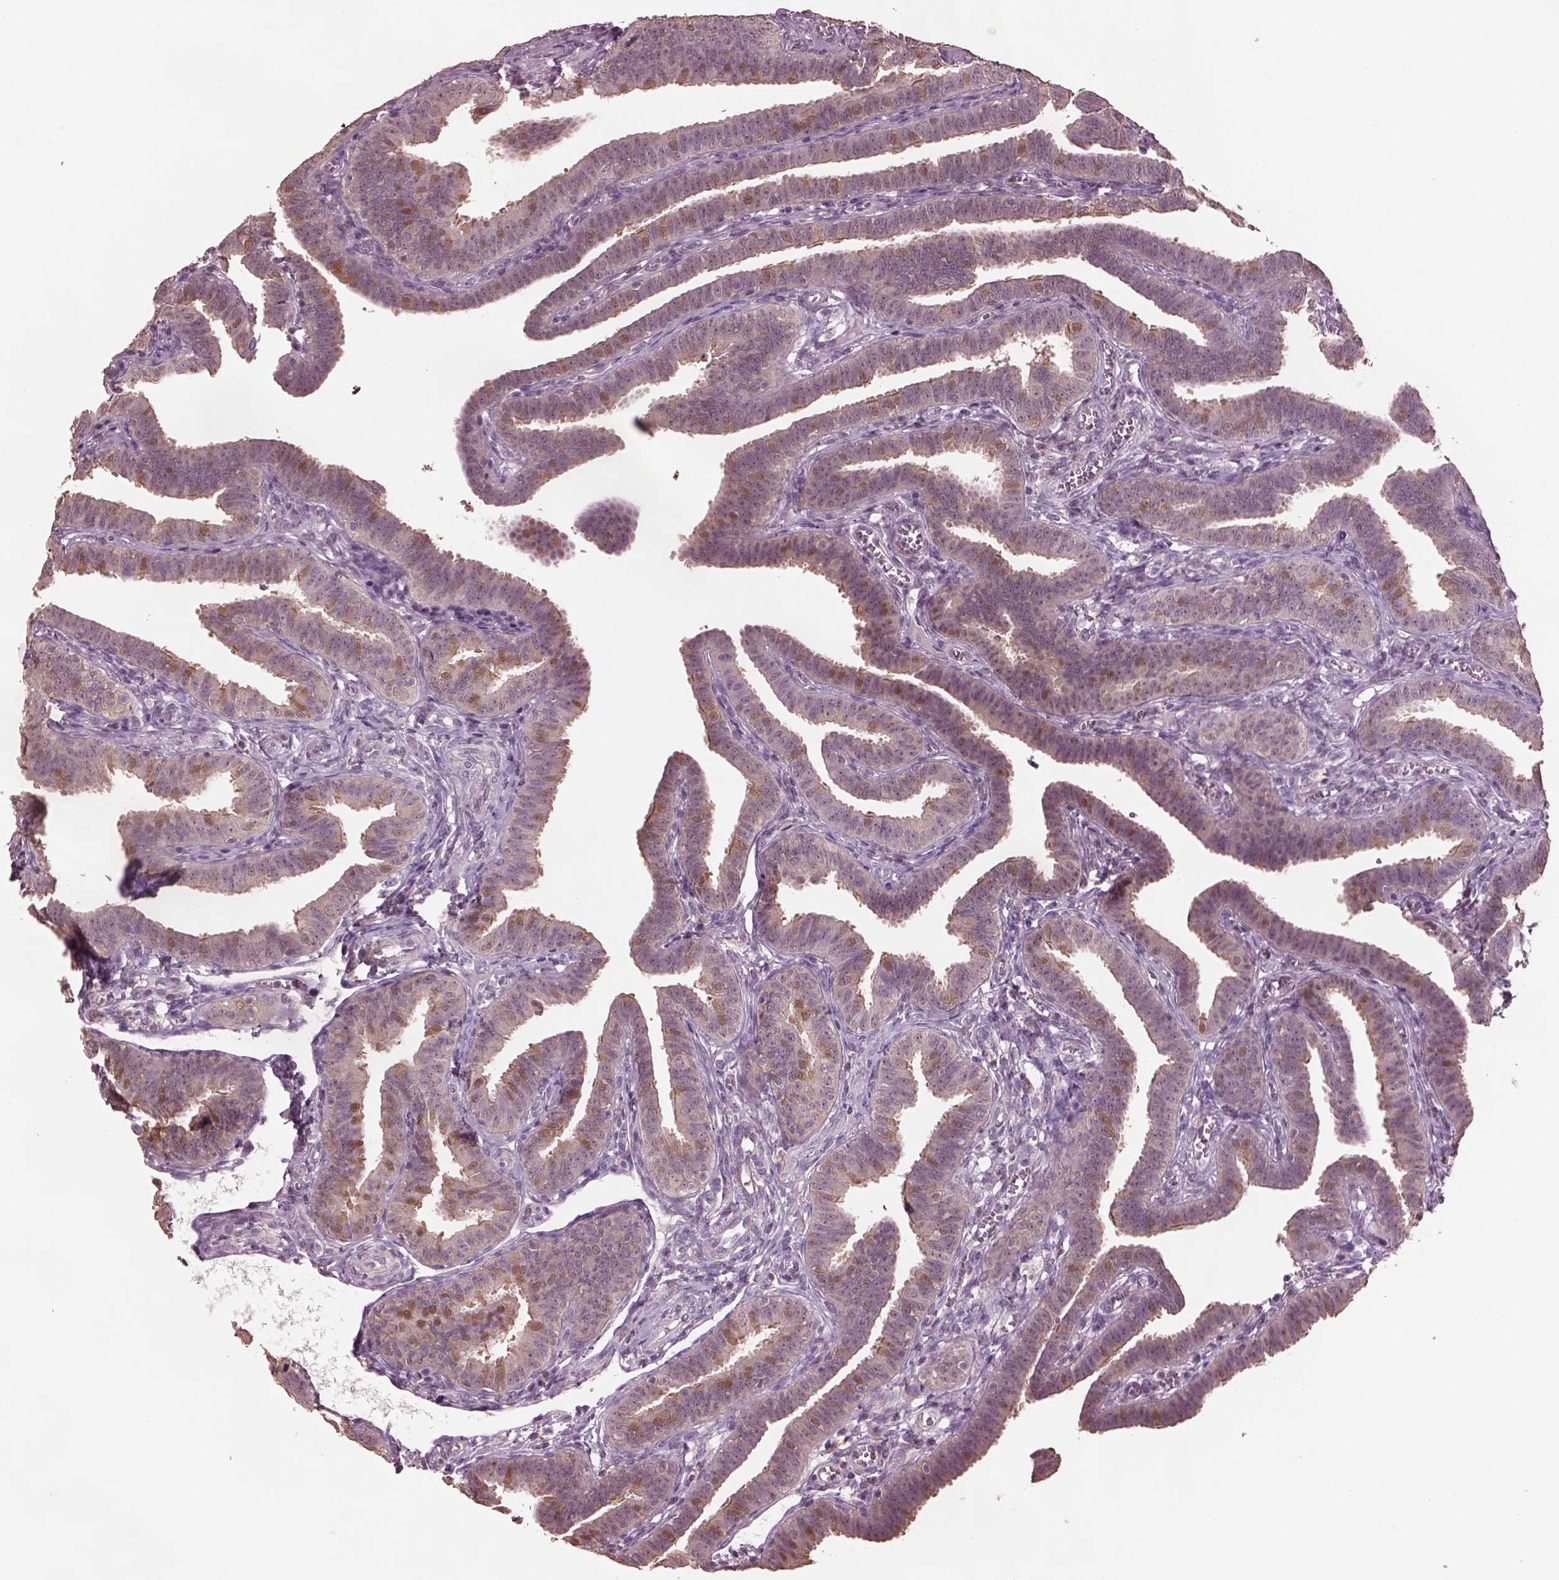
{"staining": {"intensity": "moderate", "quantity": "25%-75%", "location": "cytoplasmic/membranous"}, "tissue": "fallopian tube", "cell_type": "Glandular cells", "image_type": "normal", "snomed": [{"axis": "morphology", "description": "Normal tissue, NOS"}, {"axis": "topography", "description": "Fallopian tube"}], "caption": "Normal fallopian tube reveals moderate cytoplasmic/membranous expression in approximately 25%-75% of glandular cells (IHC, brightfield microscopy, high magnification)..", "gene": "SRI", "patient": {"sex": "female", "age": 25}}